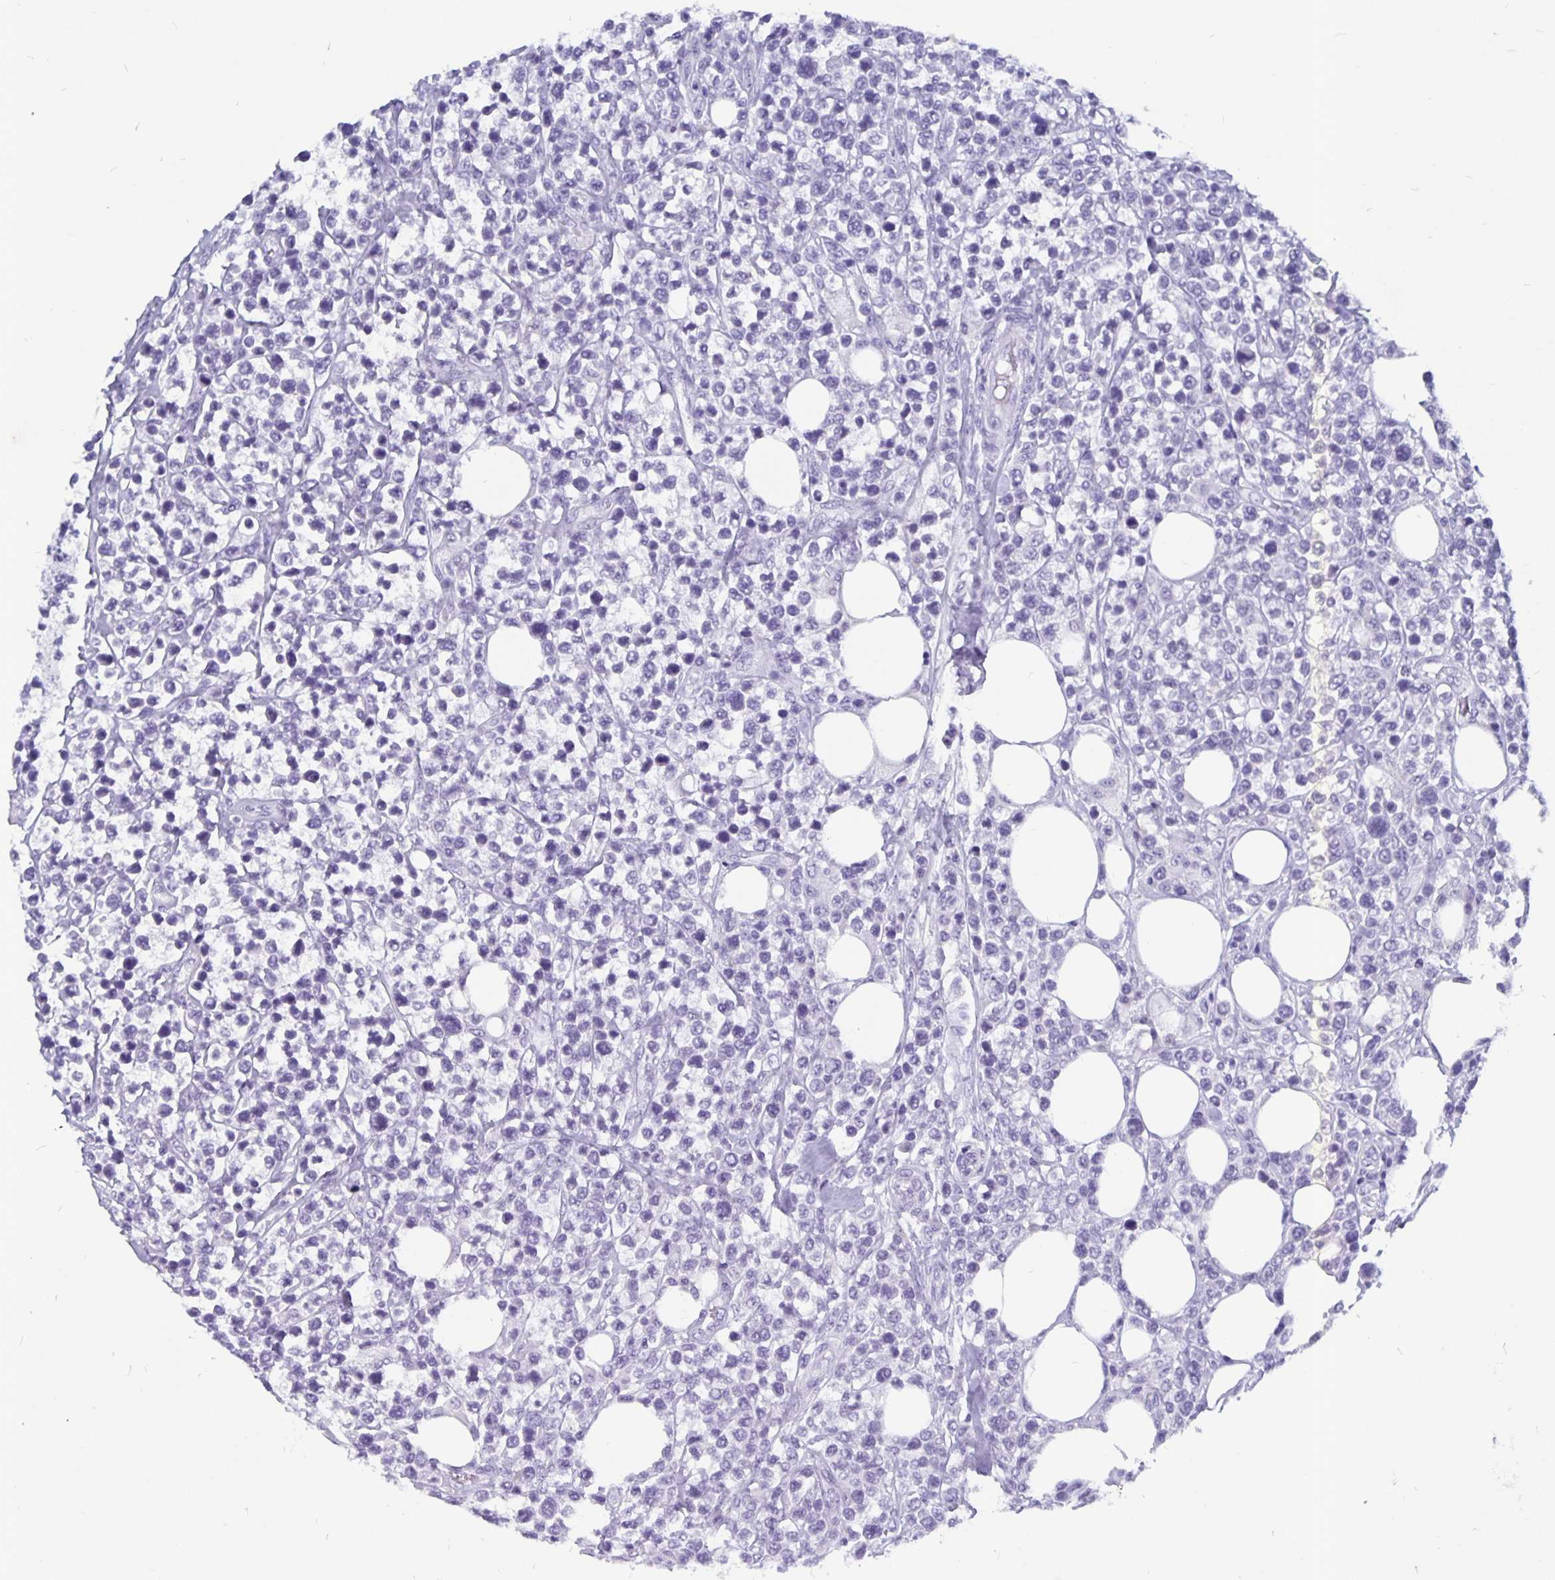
{"staining": {"intensity": "negative", "quantity": "none", "location": "none"}, "tissue": "lymphoma", "cell_type": "Tumor cells", "image_type": "cancer", "snomed": [{"axis": "morphology", "description": "Malignant lymphoma, non-Hodgkin's type, High grade"}, {"axis": "topography", "description": "Soft tissue"}], "caption": "Lymphoma was stained to show a protein in brown. There is no significant positivity in tumor cells.", "gene": "ODF3B", "patient": {"sex": "female", "age": 56}}